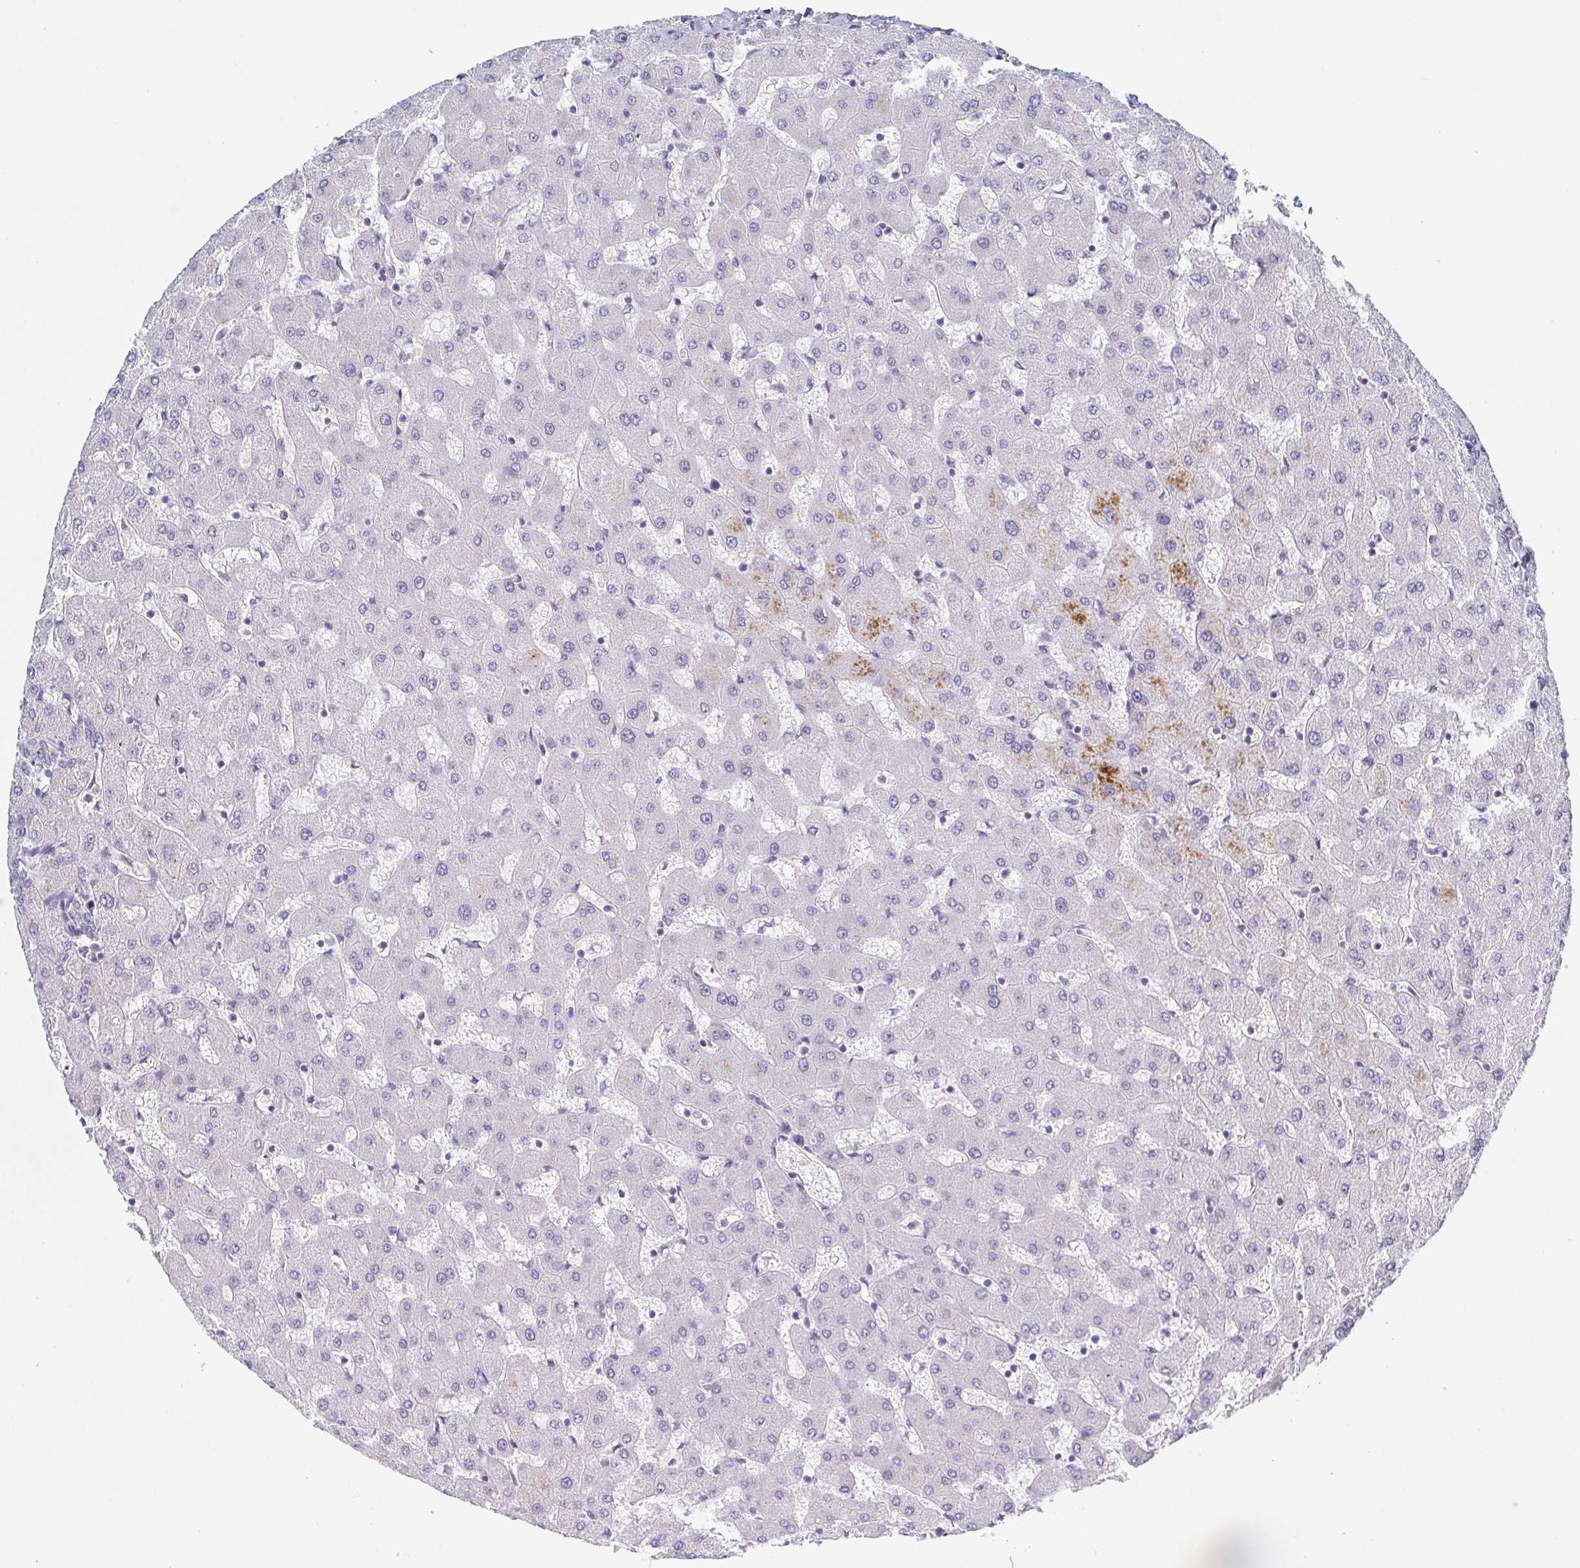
{"staining": {"intensity": "negative", "quantity": "none", "location": "none"}, "tissue": "liver", "cell_type": "Cholangiocytes", "image_type": "normal", "snomed": [{"axis": "morphology", "description": "Normal tissue, NOS"}, {"axis": "topography", "description": "Liver"}], "caption": "DAB (3,3'-diaminobenzidine) immunohistochemical staining of benign human liver displays no significant staining in cholangiocytes. (Stains: DAB immunohistochemistry with hematoxylin counter stain, Microscopy: brightfield microscopy at high magnification).", "gene": "RHOV", "patient": {"sex": "female", "age": 63}}